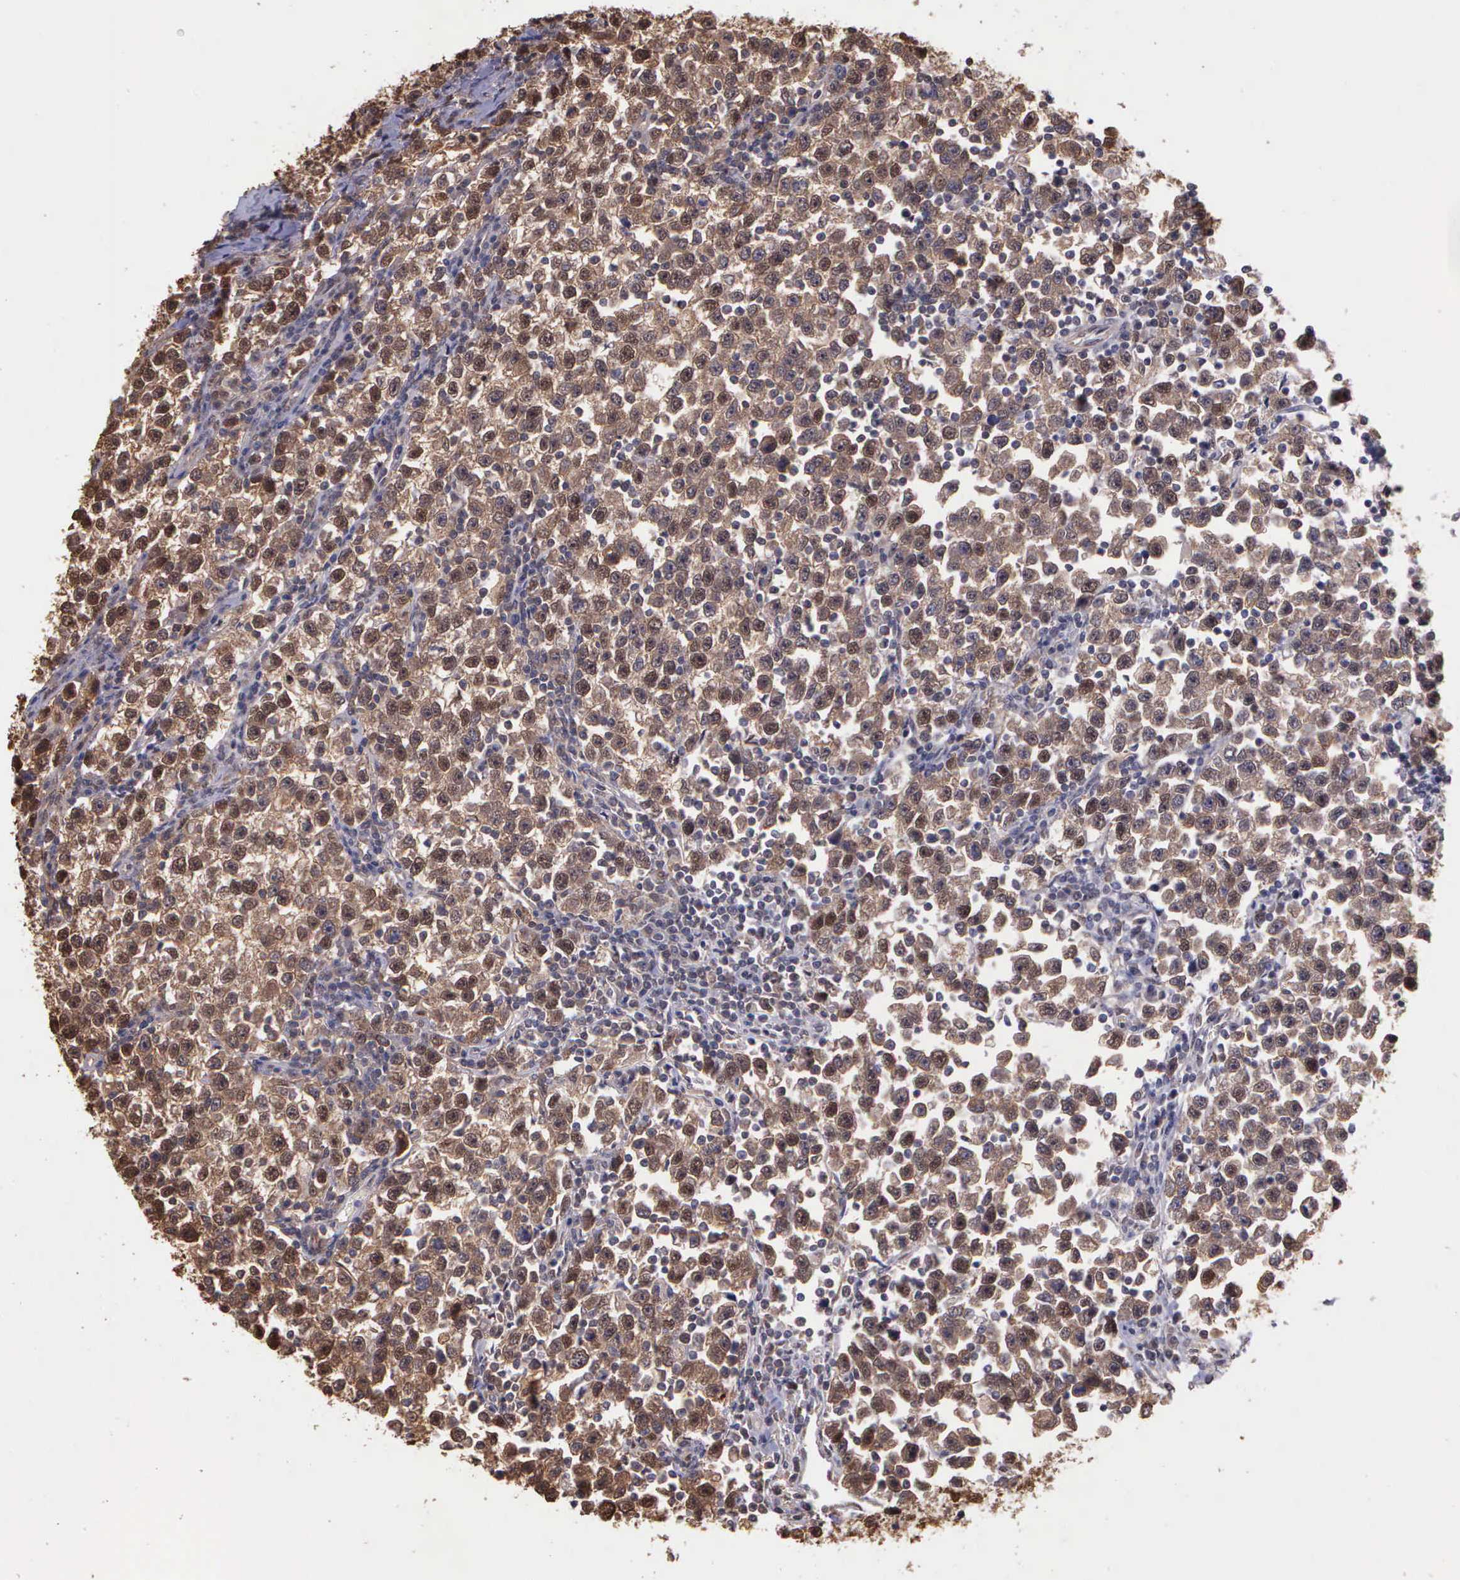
{"staining": {"intensity": "strong", "quantity": ">75%", "location": "cytoplasmic/membranous,nuclear"}, "tissue": "testis cancer", "cell_type": "Tumor cells", "image_type": "cancer", "snomed": [{"axis": "morphology", "description": "Seminoma, NOS"}, {"axis": "topography", "description": "Testis"}], "caption": "Immunohistochemistry (IHC) image of neoplastic tissue: testis cancer (seminoma) stained using IHC demonstrates high levels of strong protein expression localized specifically in the cytoplasmic/membranous and nuclear of tumor cells, appearing as a cytoplasmic/membranous and nuclear brown color.", "gene": "PSMC1", "patient": {"sex": "male", "age": 43}}